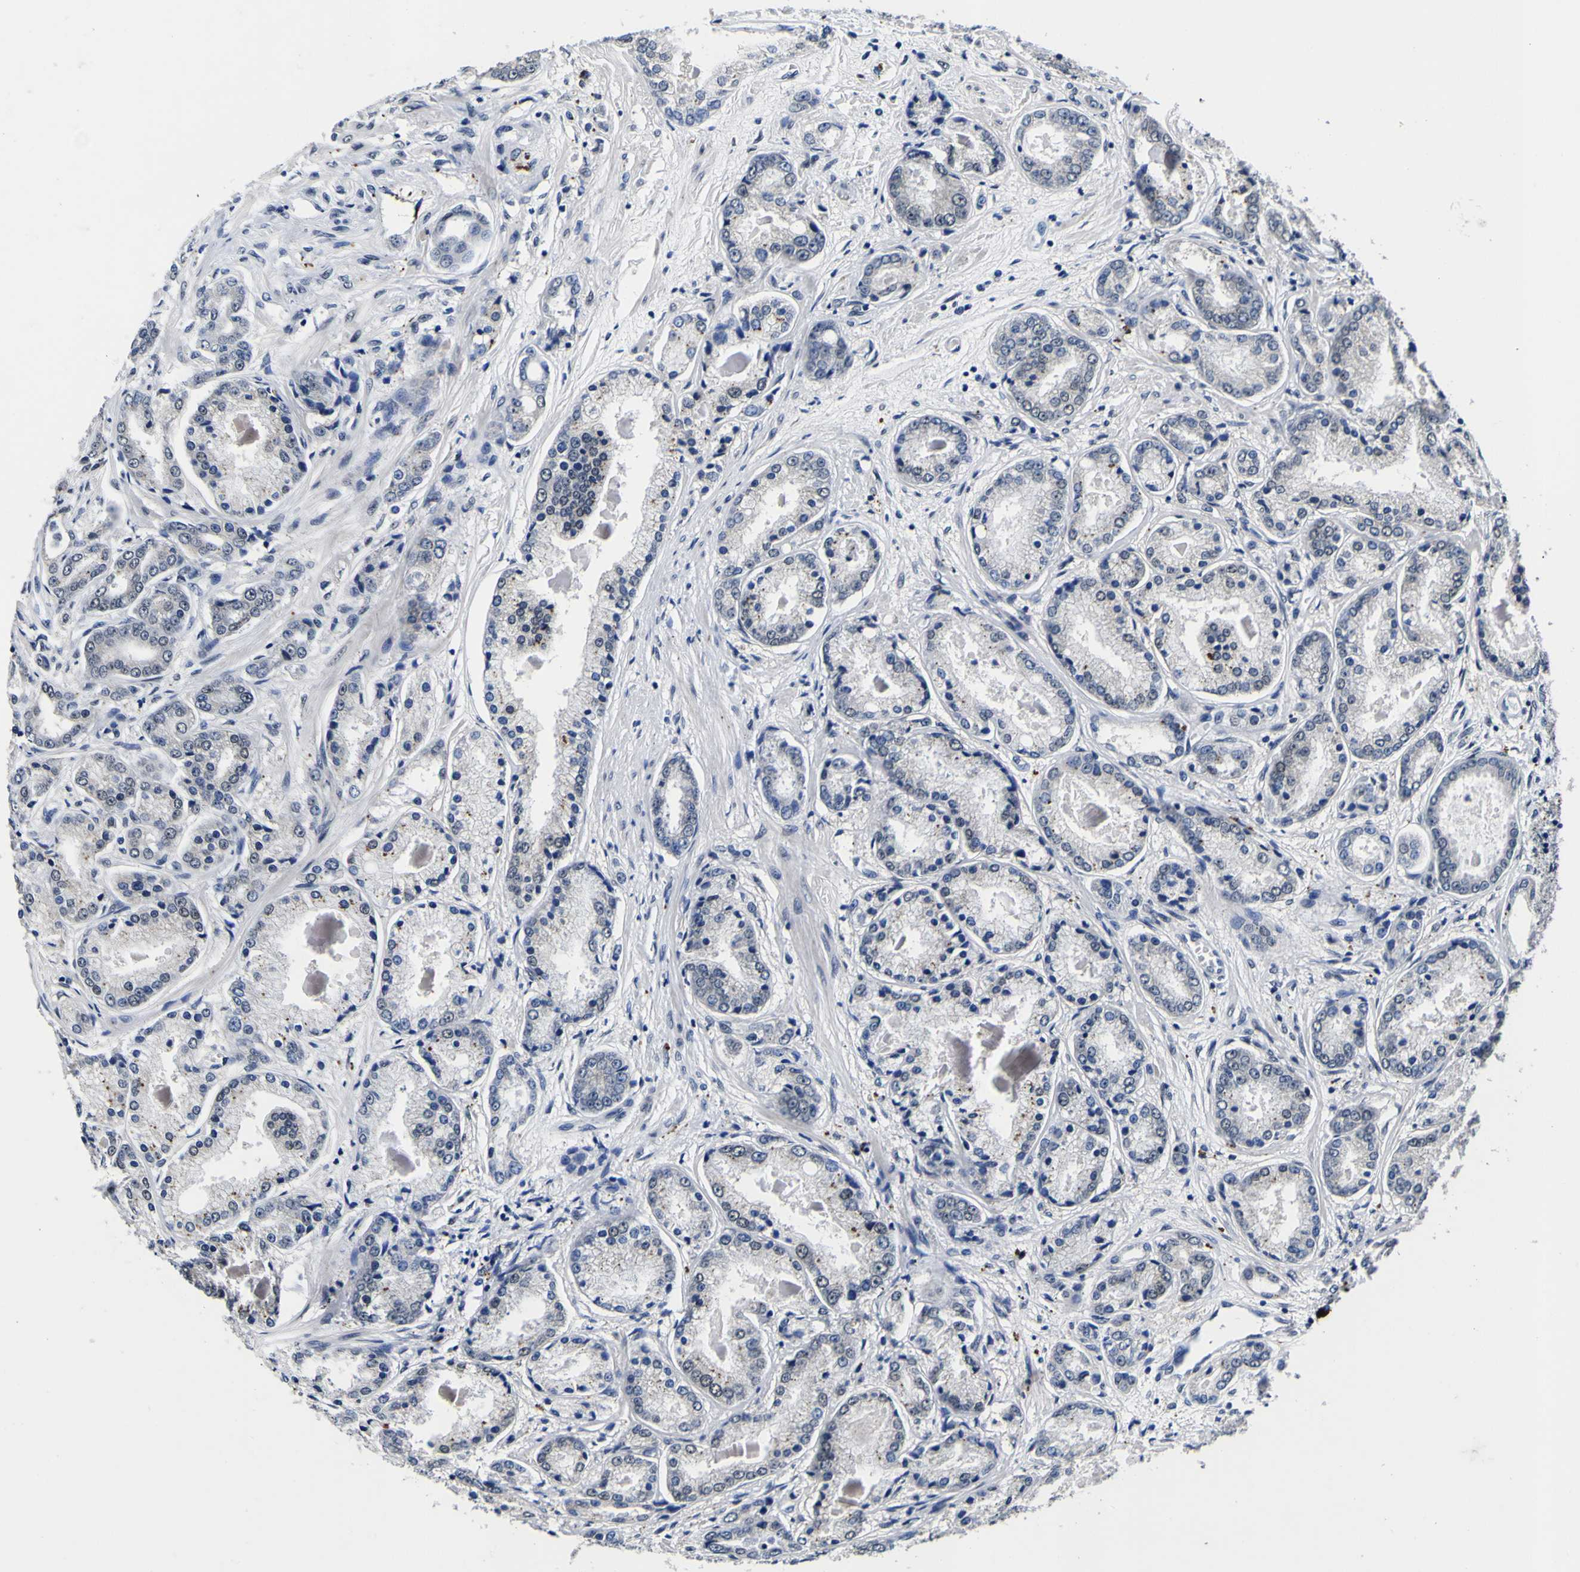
{"staining": {"intensity": "negative", "quantity": "none", "location": "none"}, "tissue": "prostate cancer", "cell_type": "Tumor cells", "image_type": "cancer", "snomed": [{"axis": "morphology", "description": "Adenocarcinoma, High grade"}, {"axis": "topography", "description": "Prostate"}], "caption": "Prostate cancer was stained to show a protein in brown. There is no significant staining in tumor cells.", "gene": "IGFLR1", "patient": {"sex": "male", "age": 59}}